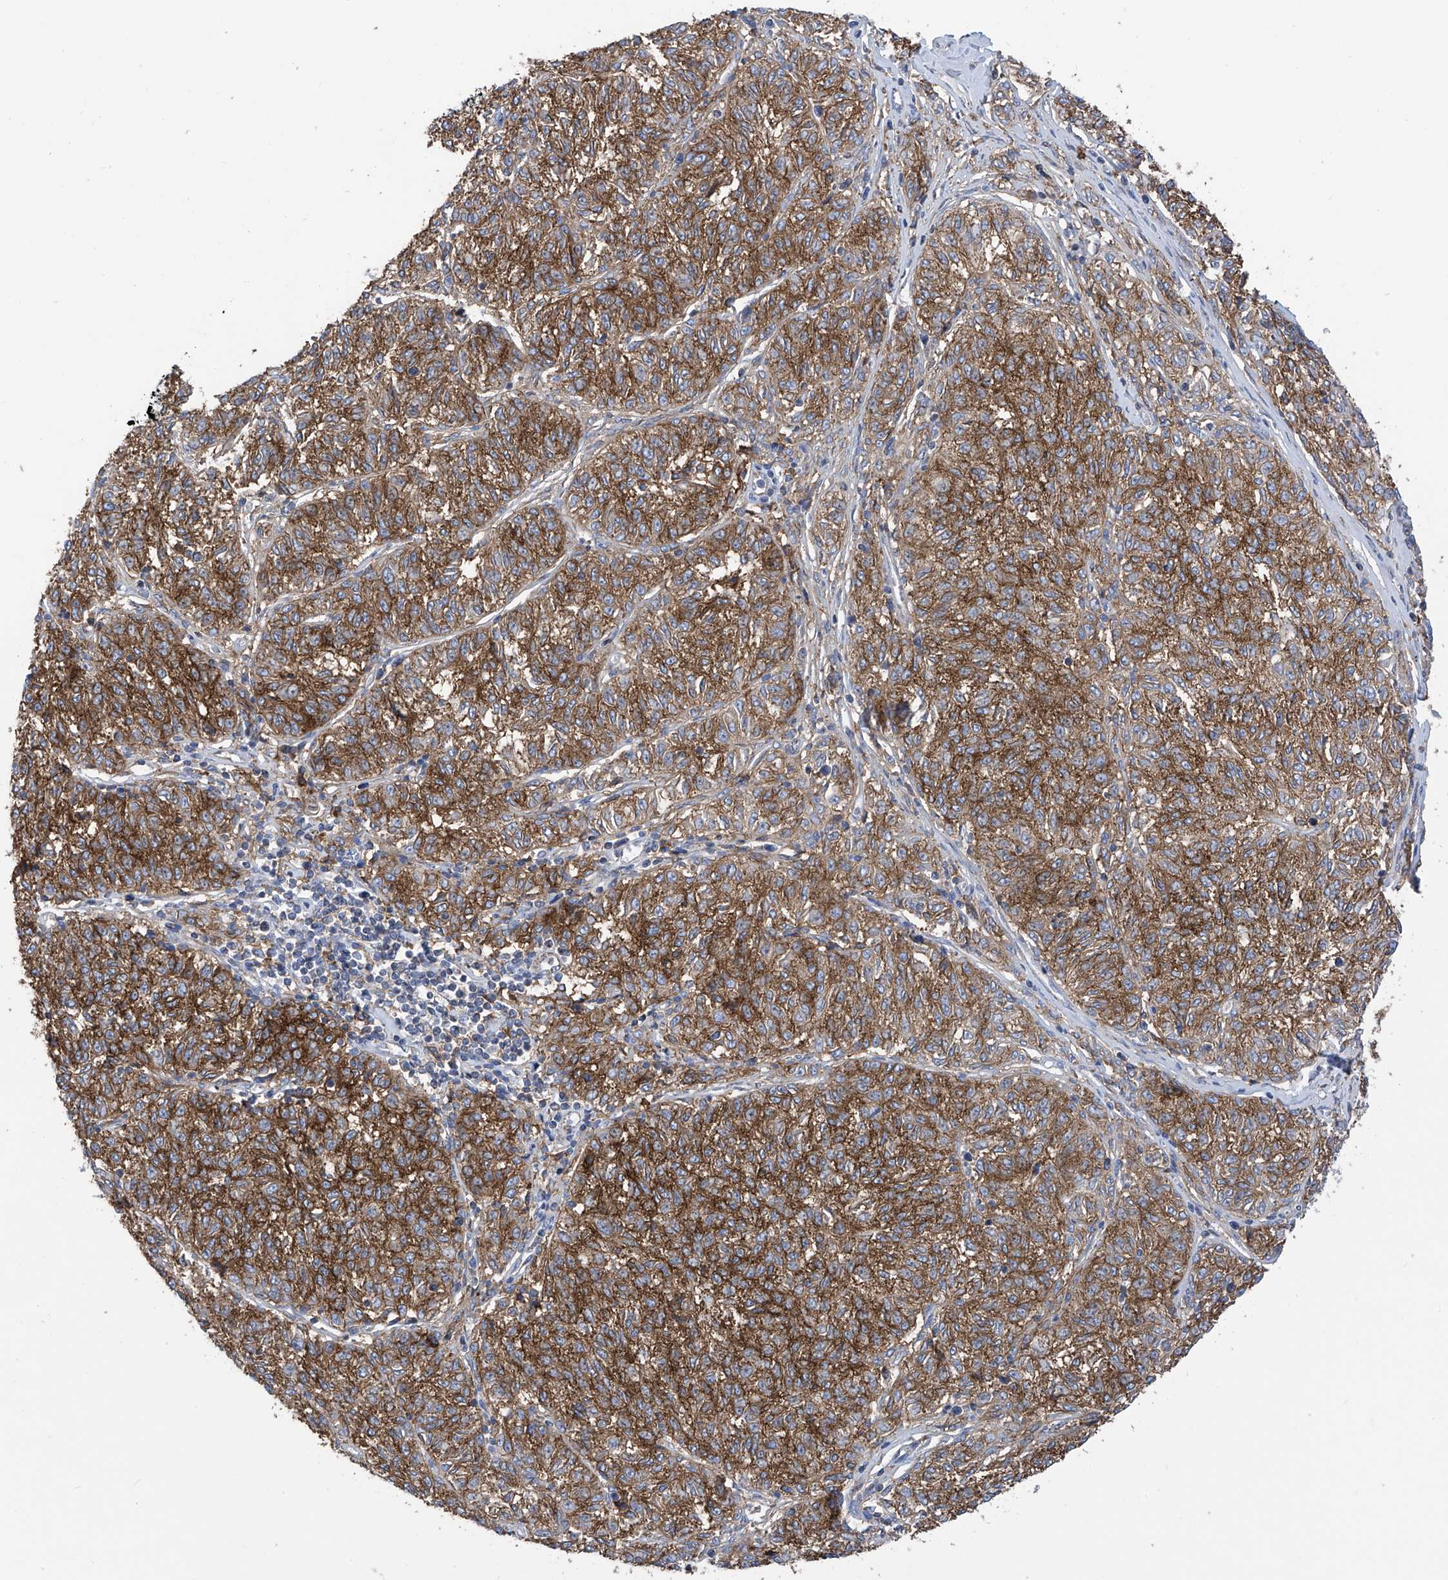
{"staining": {"intensity": "strong", "quantity": ">75%", "location": "cytoplasmic/membranous"}, "tissue": "melanoma", "cell_type": "Tumor cells", "image_type": "cancer", "snomed": [{"axis": "morphology", "description": "Malignant melanoma, NOS"}, {"axis": "topography", "description": "Skin"}], "caption": "Immunohistochemical staining of melanoma demonstrates high levels of strong cytoplasmic/membranous protein expression in approximately >75% of tumor cells.", "gene": "P2RX7", "patient": {"sex": "female", "age": 72}}